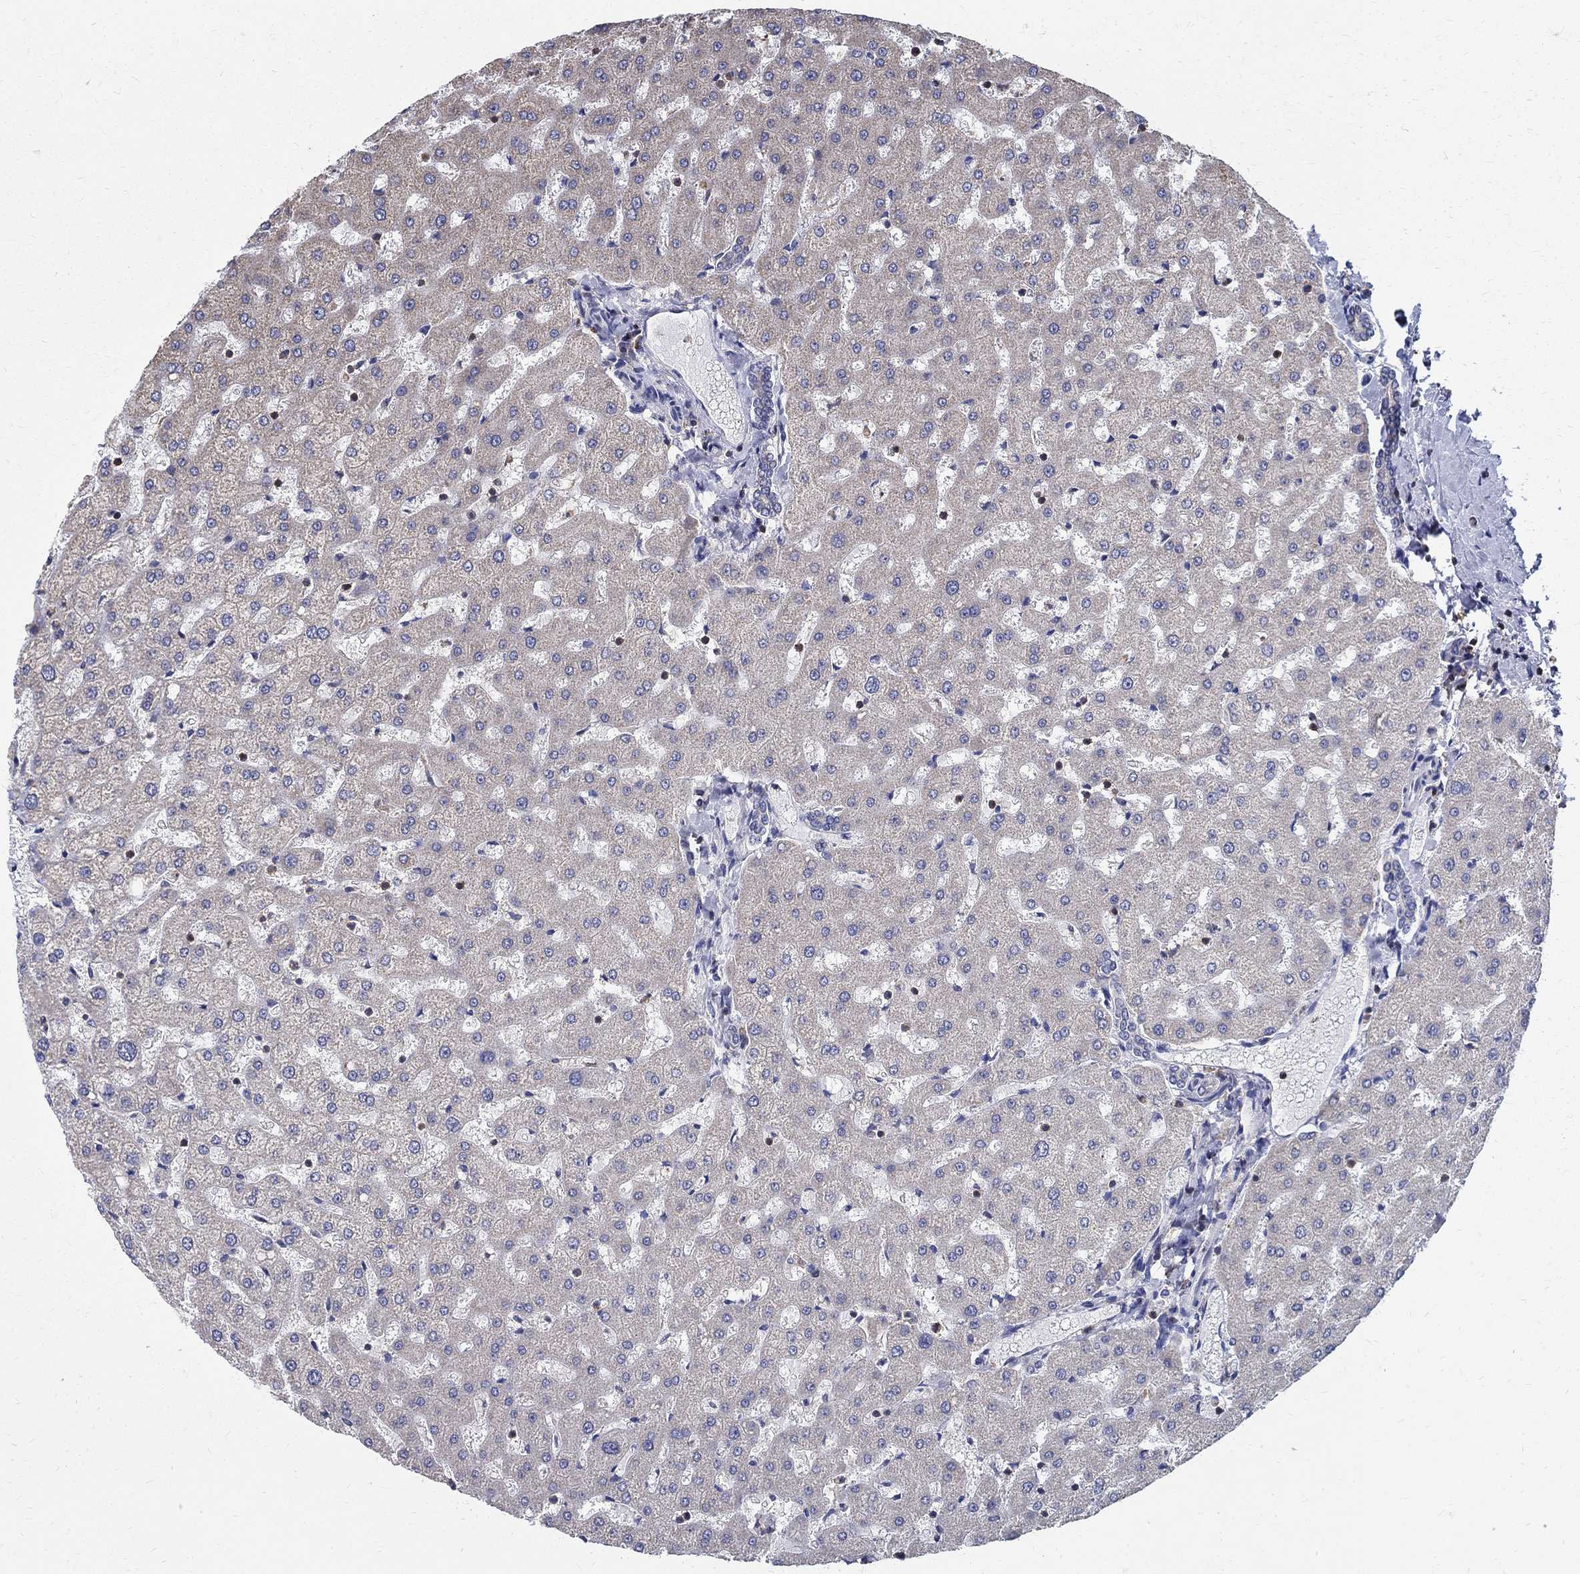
{"staining": {"intensity": "negative", "quantity": "none", "location": "none"}, "tissue": "liver", "cell_type": "Cholangiocytes", "image_type": "normal", "snomed": [{"axis": "morphology", "description": "Normal tissue, NOS"}, {"axis": "topography", "description": "Liver"}], "caption": "IHC micrograph of normal liver stained for a protein (brown), which shows no positivity in cholangiocytes. (Stains: DAB immunohistochemistry (IHC) with hematoxylin counter stain, Microscopy: brightfield microscopy at high magnification).", "gene": "AGAP2", "patient": {"sex": "female", "age": 50}}